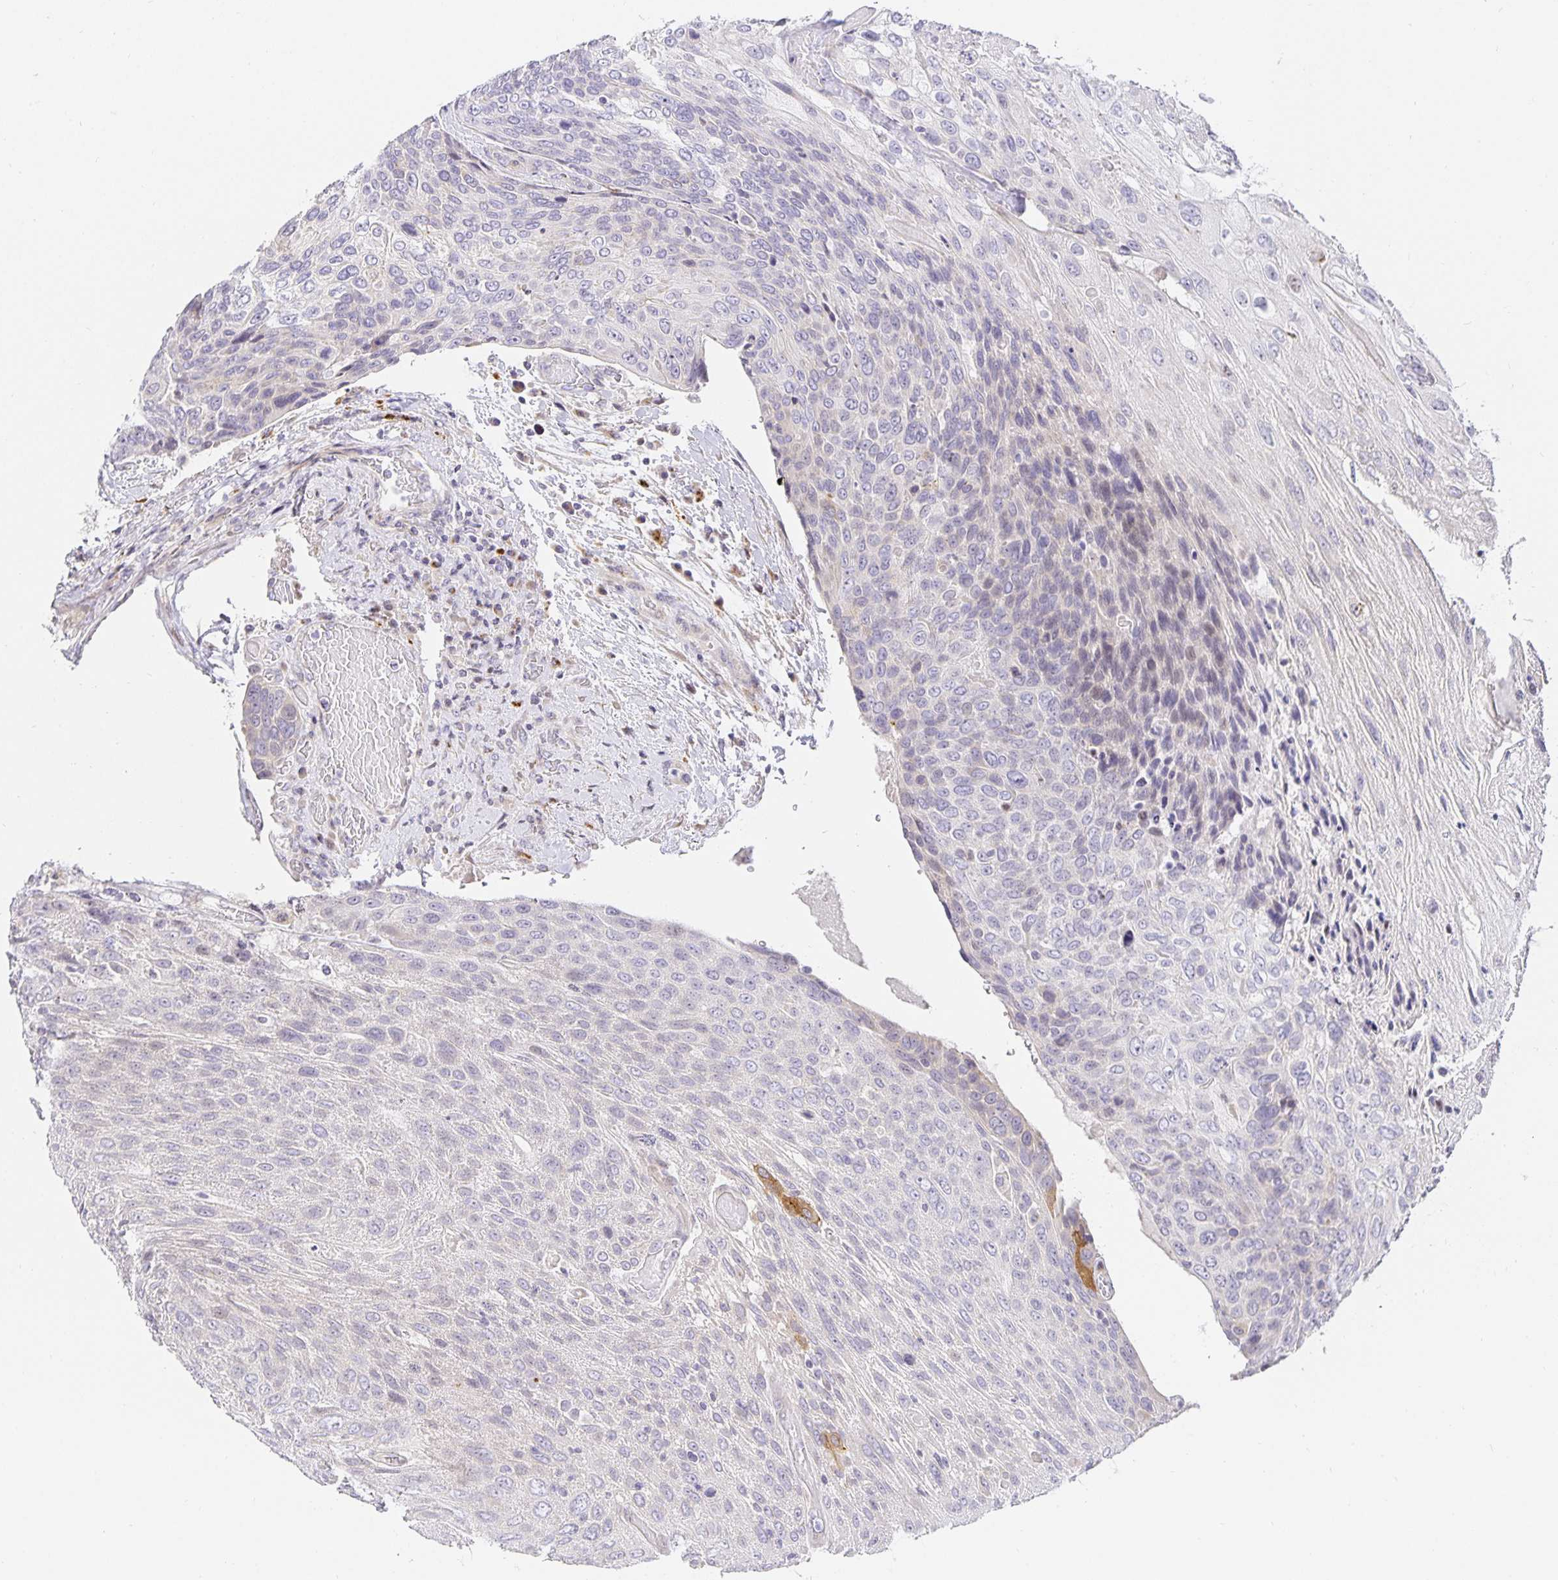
{"staining": {"intensity": "negative", "quantity": "none", "location": "none"}, "tissue": "urothelial cancer", "cell_type": "Tumor cells", "image_type": "cancer", "snomed": [{"axis": "morphology", "description": "Urothelial carcinoma, High grade"}, {"axis": "topography", "description": "Urinary bladder"}], "caption": "Immunohistochemistry photomicrograph of human urothelial cancer stained for a protein (brown), which exhibits no staining in tumor cells.", "gene": "TJP3", "patient": {"sex": "female", "age": 70}}